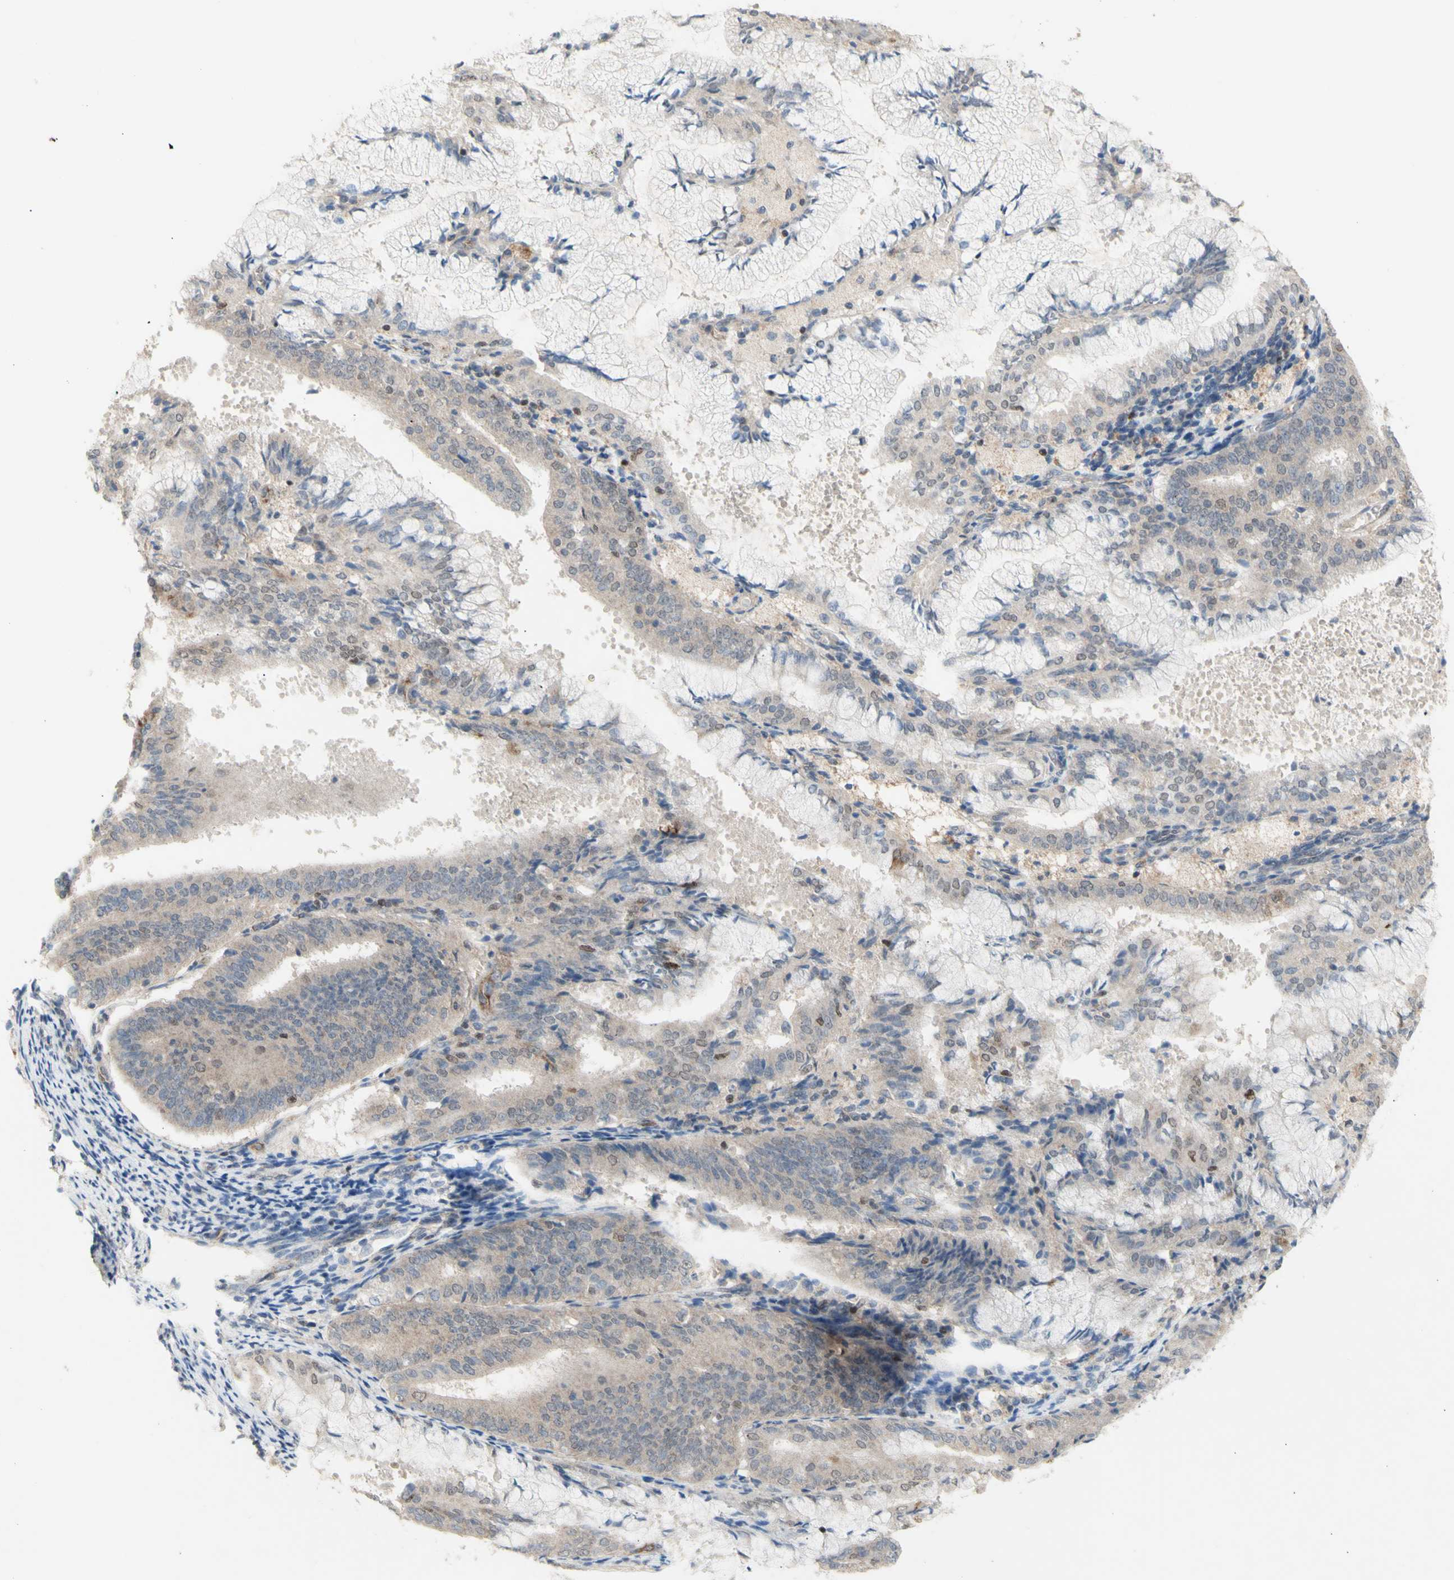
{"staining": {"intensity": "weak", "quantity": ">75%", "location": "cytoplasmic/membranous"}, "tissue": "endometrial cancer", "cell_type": "Tumor cells", "image_type": "cancer", "snomed": [{"axis": "morphology", "description": "Adenocarcinoma, NOS"}, {"axis": "topography", "description": "Endometrium"}], "caption": "Brown immunohistochemical staining in endometrial cancer (adenocarcinoma) reveals weak cytoplasmic/membranous positivity in about >75% of tumor cells. The staining was performed using DAB (3,3'-diaminobenzidine) to visualize the protein expression in brown, while the nuclei were stained in blue with hematoxylin (Magnification: 20x).", "gene": "NLRP1", "patient": {"sex": "female", "age": 63}}